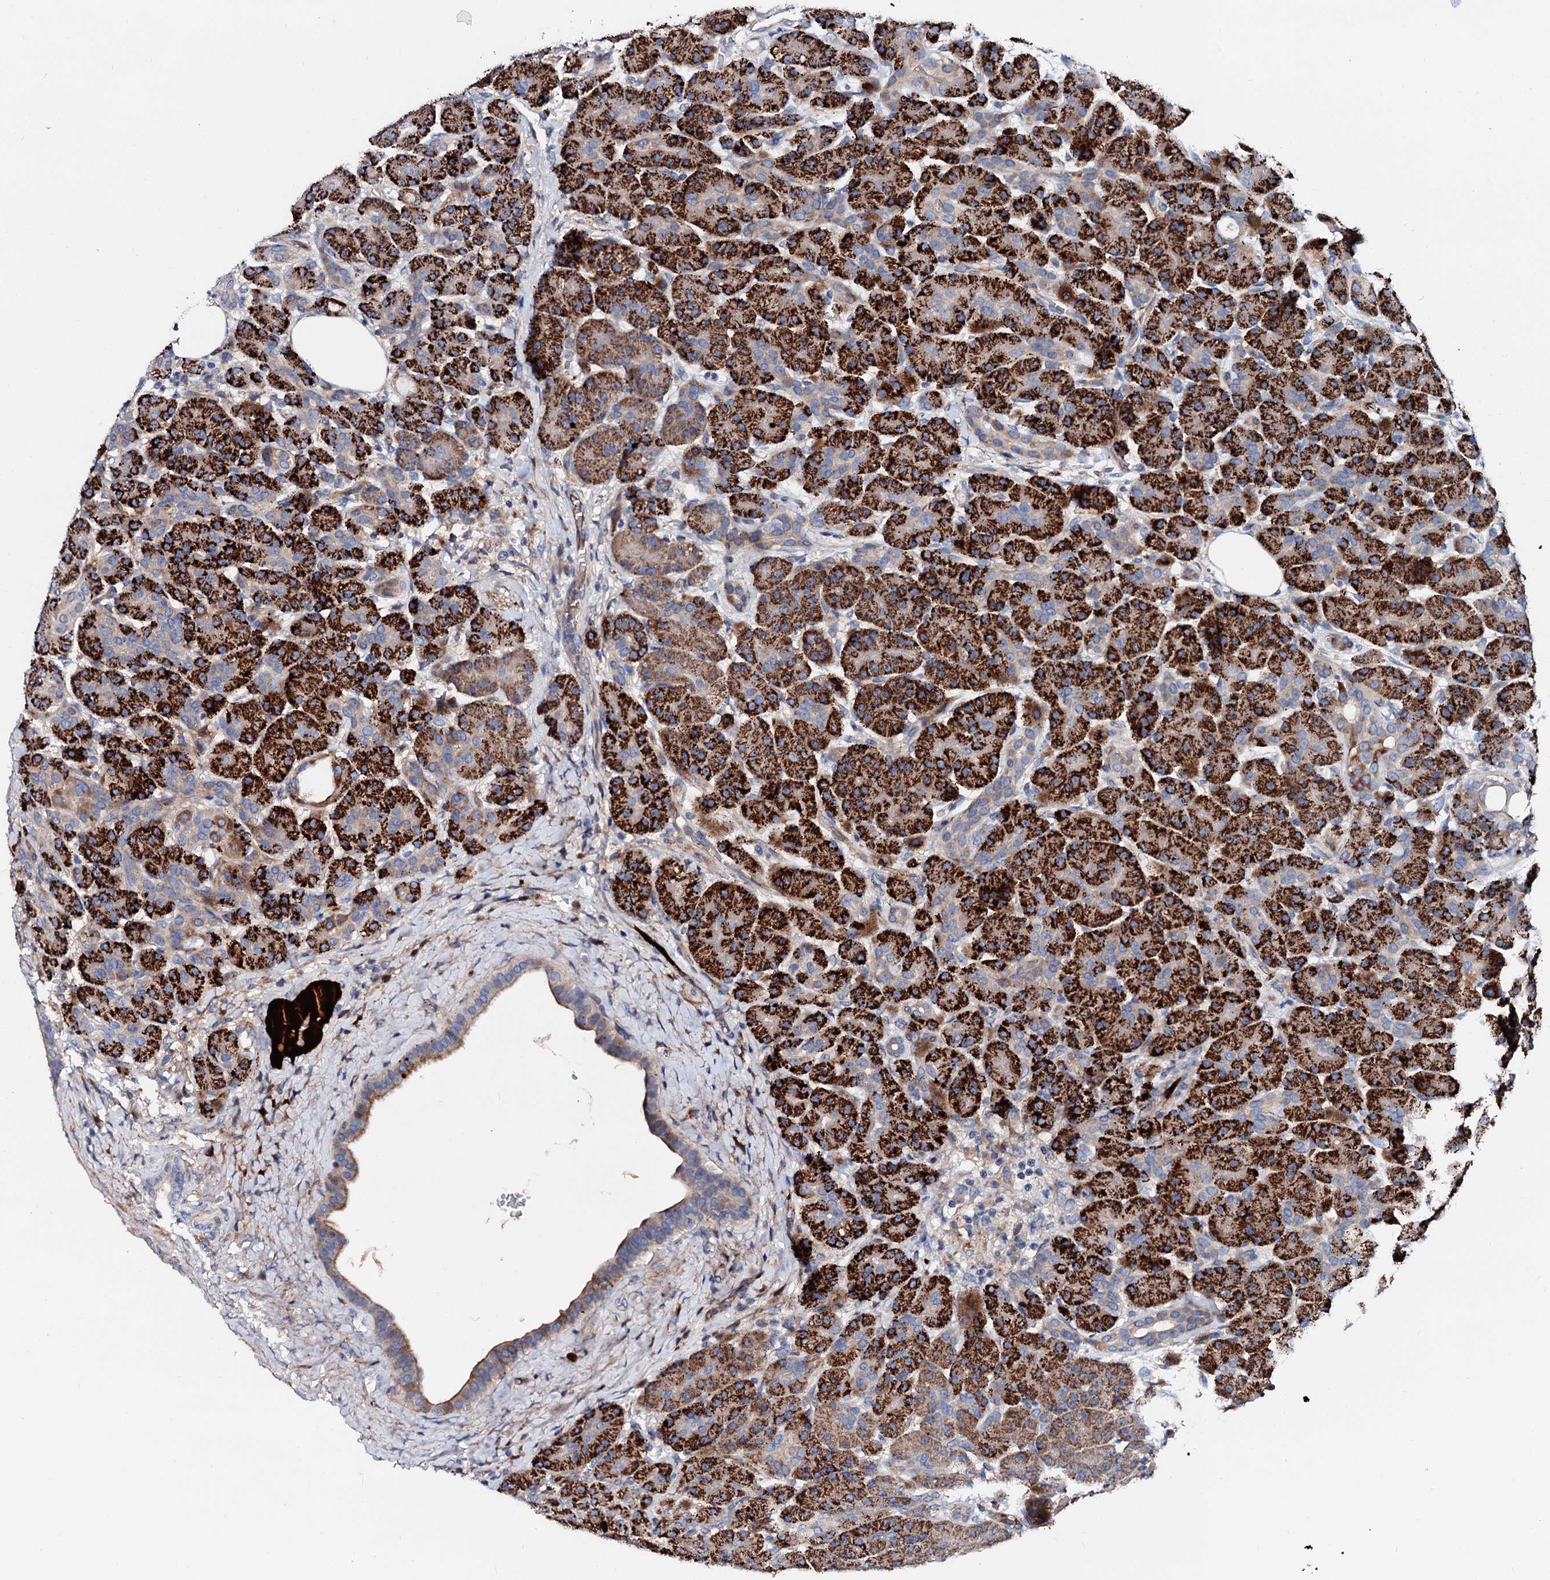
{"staining": {"intensity": "strong", "quantity": "25%-75%", "location": "cytoplasmic/membranous"}, "tissue": "pancreas", "cell_type": "Exocrine glandular cells", "image_type": "normal", "snomed": [{"axis": "morphology", "description": "Normal tissue, NOS"}, {"axis": "topography", "description": "Pancreas"}], "caption": "Brown immunohistochemical staining in benign pancreas displays strong cytoplasmic/membranous expression in approximately 25%-75% of exocrine glandular cells.", "gene": "SLC10A7", "patient": {"sex": "male", "age": 63}}